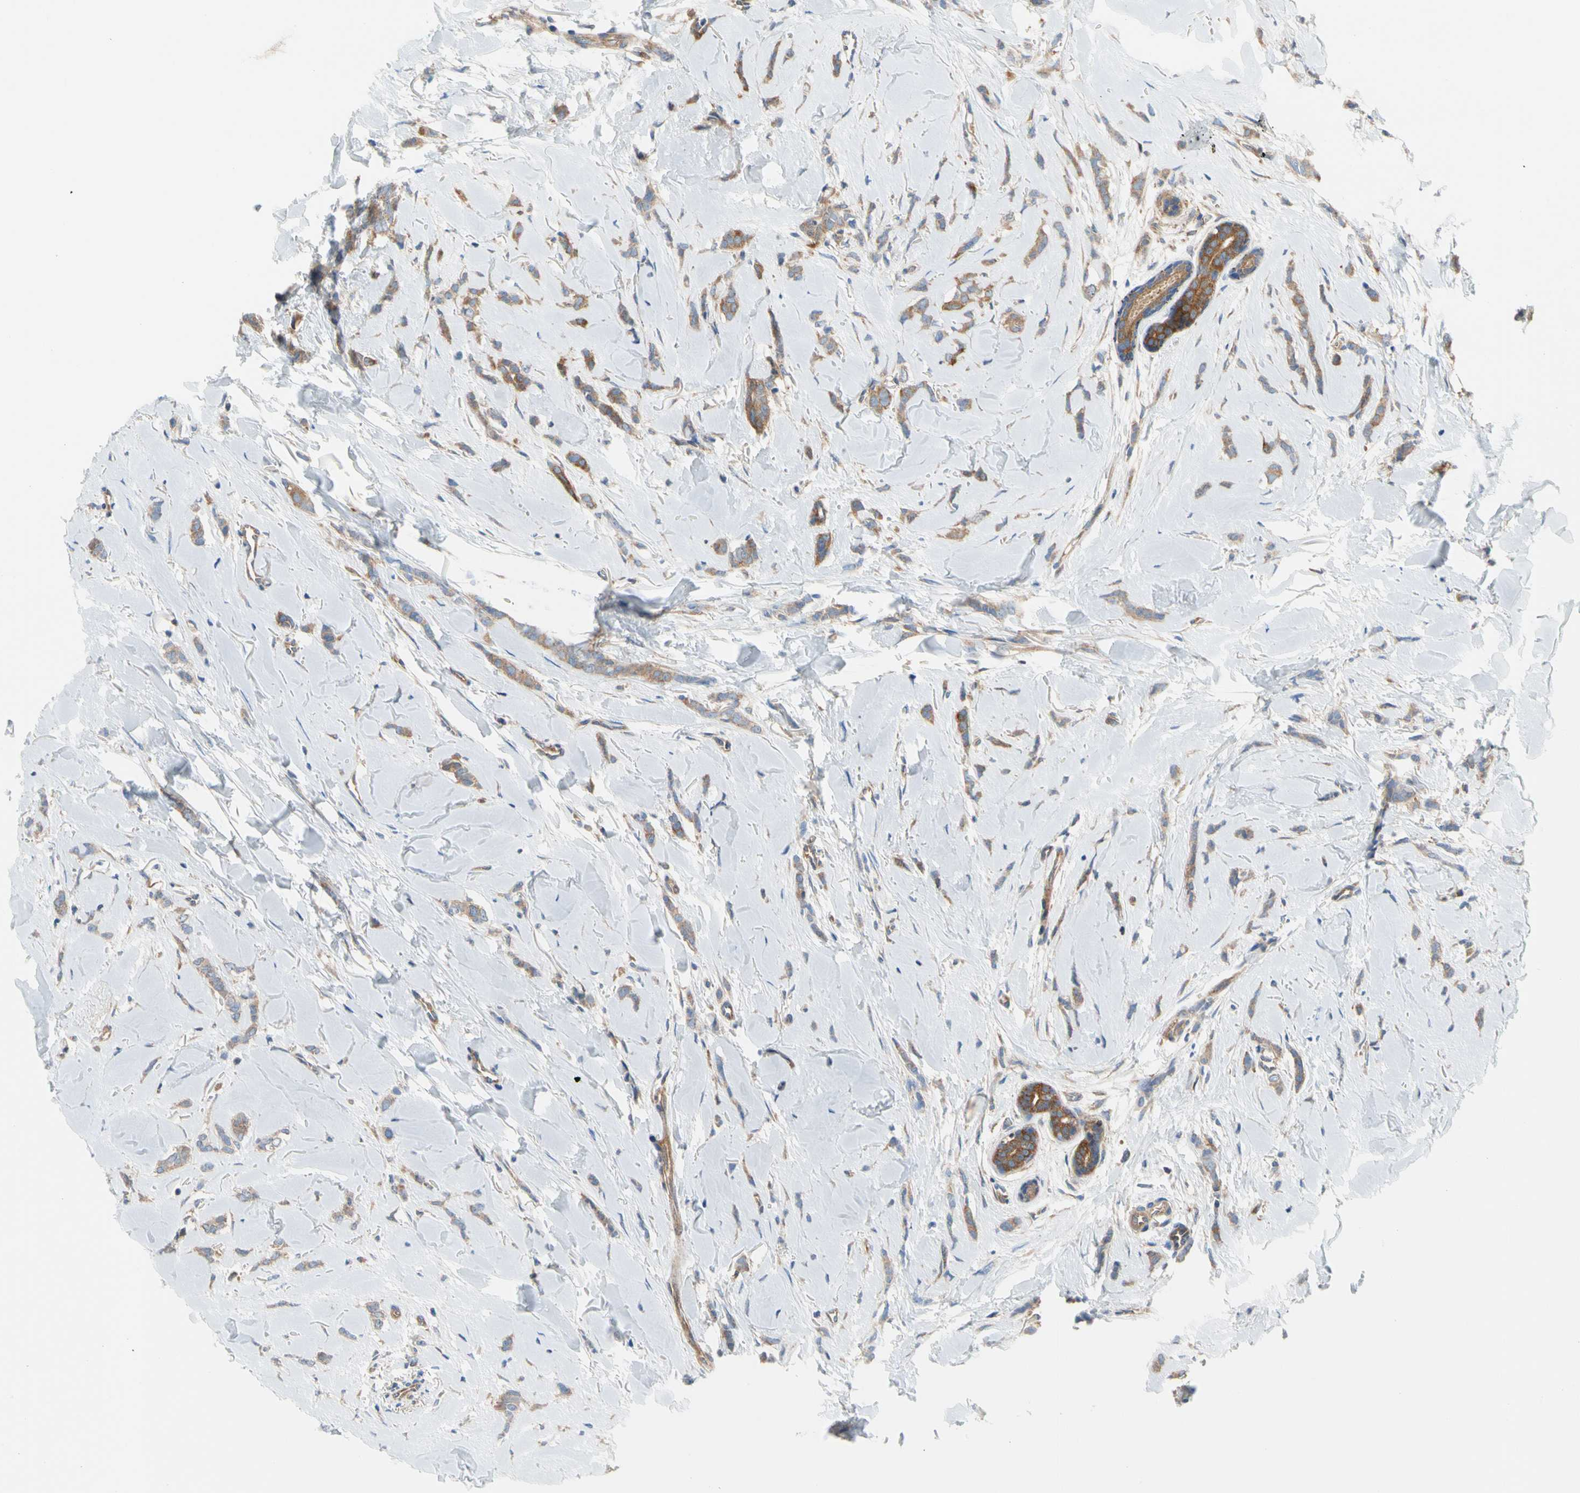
{"staining": {"intensity": "weak", "quantity": ">75%", "location": "cytoplasmic/membranous"}, "tissue": "breast cancer", "cell_type": "Tumor cells", "image_type": "cancer", "snomed": [{"axis": "morphology", "description": "Lobular carcinoma"}, {"axis": "topography", "description": "Skin"}, {"axis": "topography", "description": "Breast"}], "caption": "Immunohistochemical staining of breast cancer demonstrates low levels of weak cytoplasmic/membranous expression in about >75% of tumor cells.", "gene": "GPHN", "patient": {"sex": "female", "age": 46}}